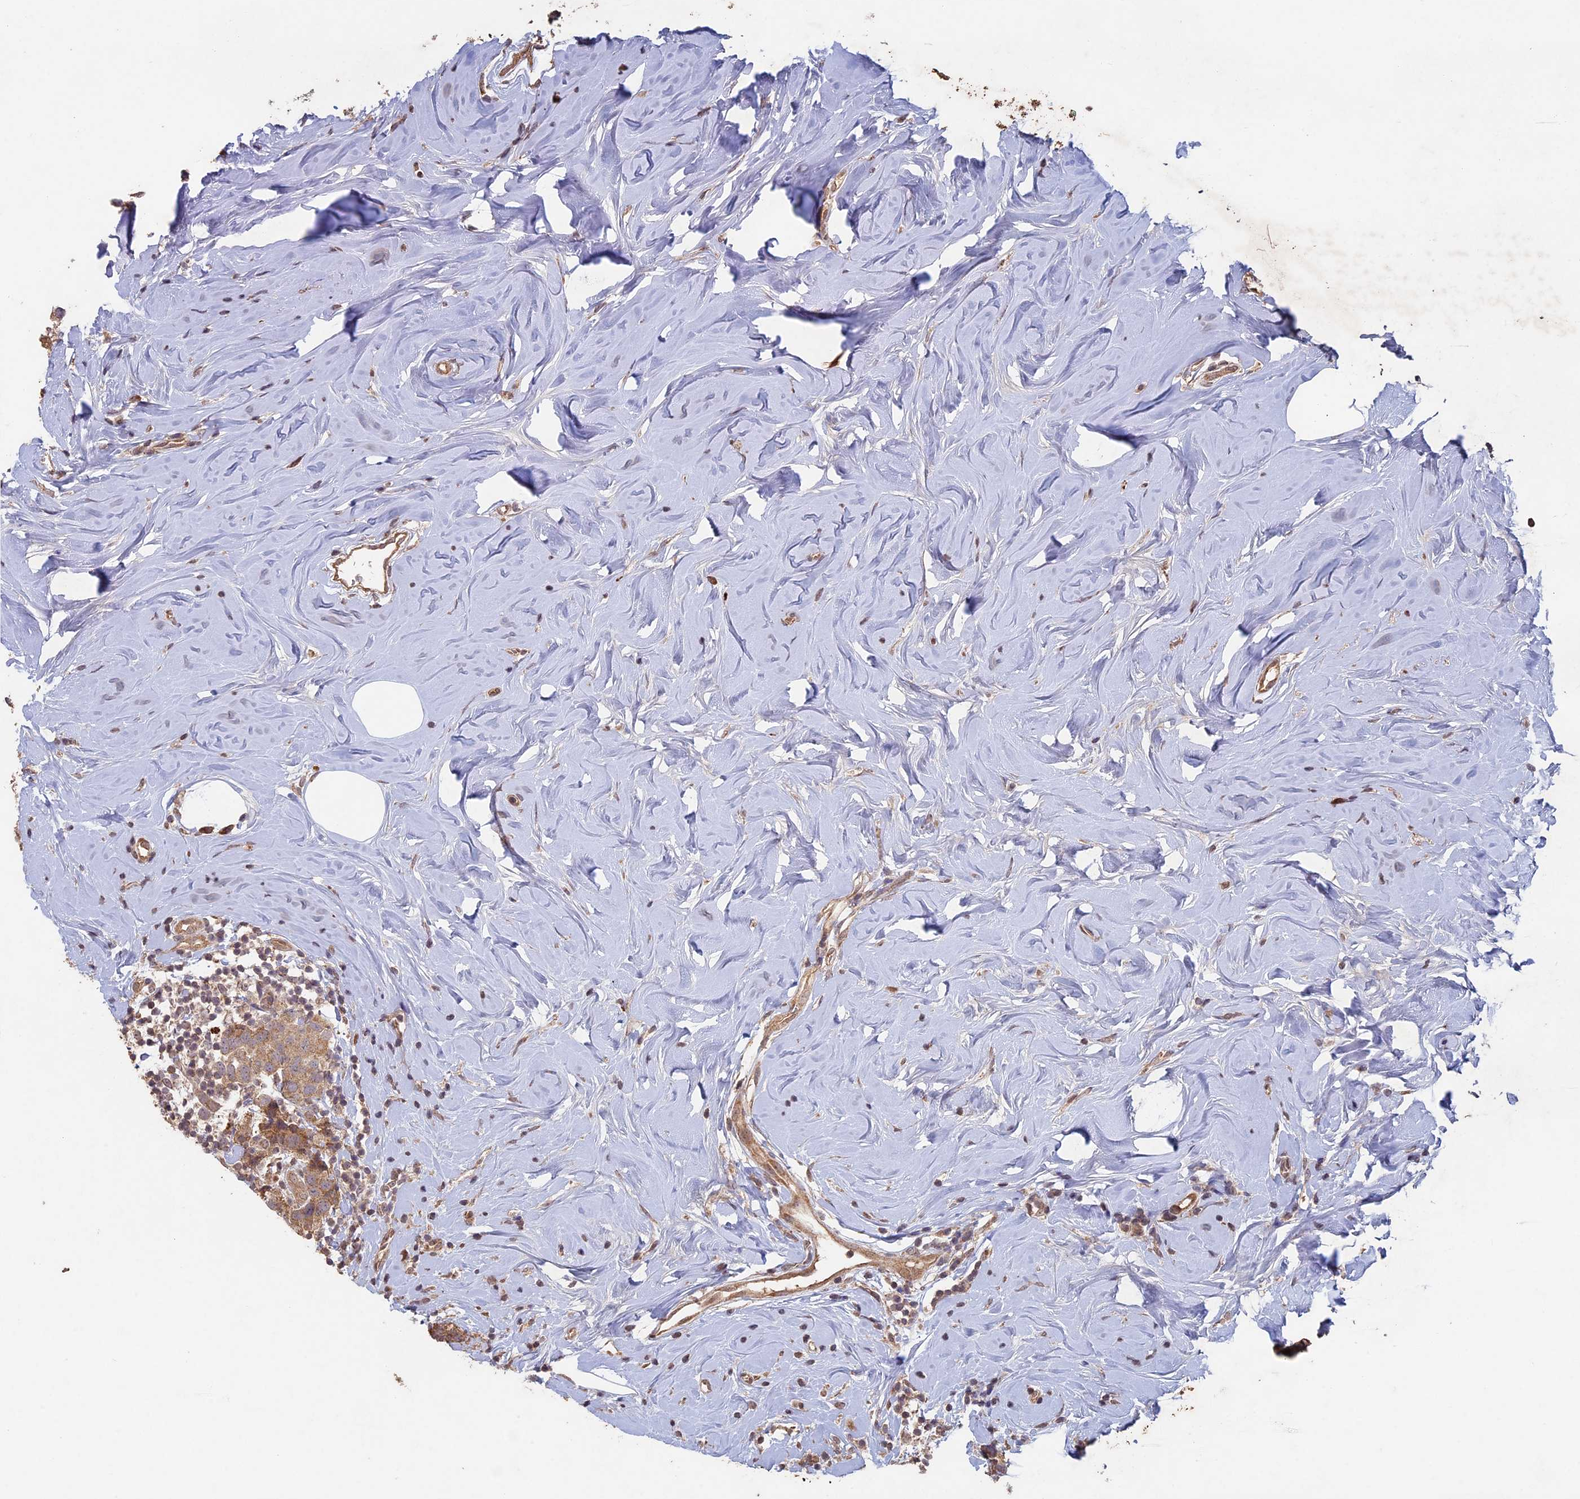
{"staining": {"intensity": "moderate", "quantity": ">75%", "location": "cytoplasmic/membranous"}, "tissue": "breast cancer", "cell_type": "Tumor cells", "image_type": "cancer", "snomed": [{"axis": "morphology", "description": "Lobular carcinoma"}, {"axis": "topography", "description": "Breast"}], "caption": "Immunohistochemical staining of breast lobular carcinoma demonstrates medium levels of moderate cytoplasmic/membranous positivity in approximately >75% of tumor cells. The staining is performed using DAB (3,3'-diaminobenzidine) brown chromogen to label protein expression. The nuclei are counter-stained blue using hematoxylin.", "gene": "RCCD1", "patient": {"sex": "female", "age": 59}}